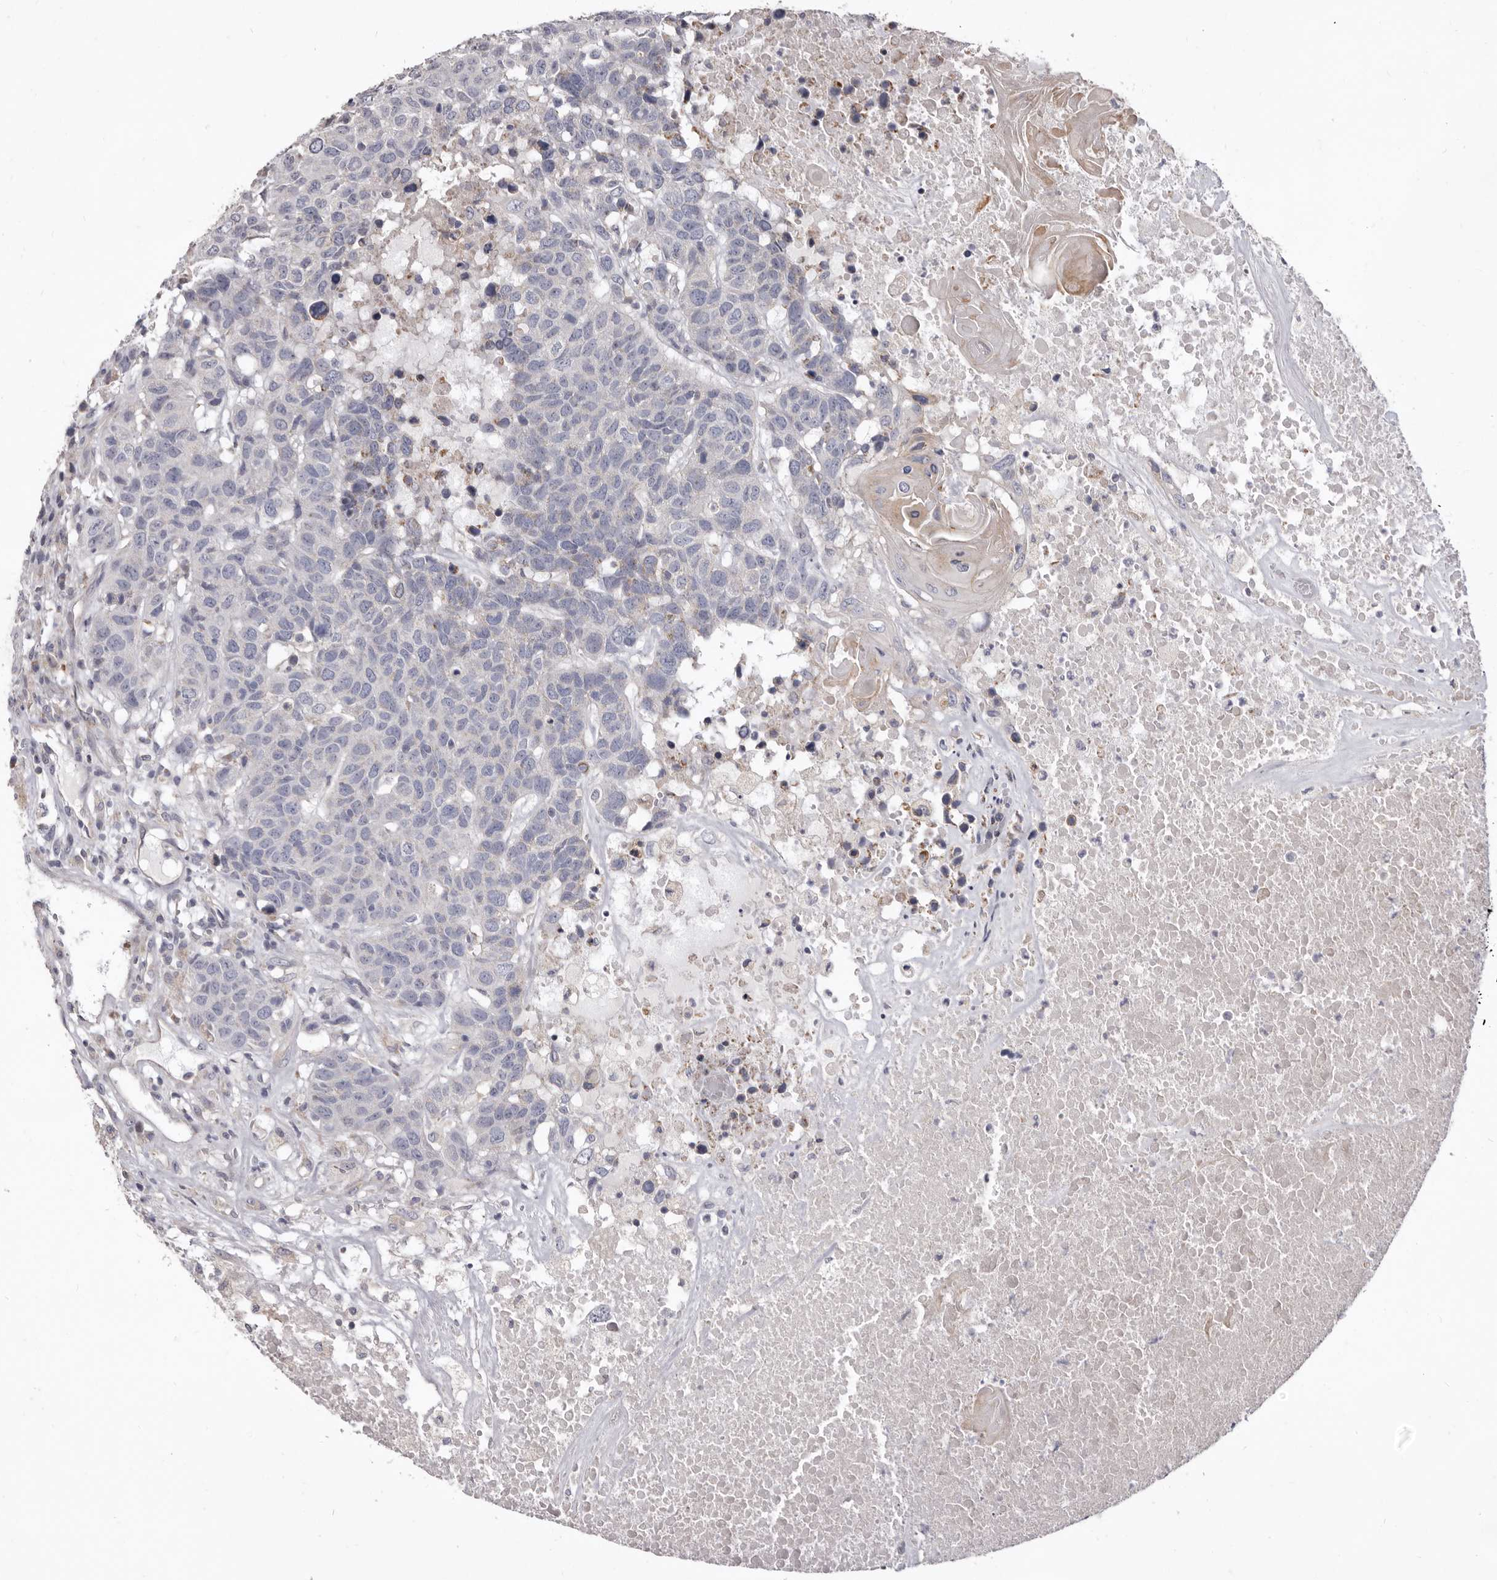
{"staining": {"intensity": "weak", "quantity": "<25%", "location": "cytoplasmic/membranous"}, "tissue": "head and neck cancer", "cell_type": "Tumor cells", "image_type": "cancer", "snomed": [{"axis": "morphology", "description": "Squamous cell carcinoma, NOS"}, {"axis": "topography", "description": "Head-Neck"}], "caption": "Immunohistochemistry photomicrograph of neoplastic tissue: head and neck squamous cell carcinoma stained with DAB reveals no significant protein expression in tumor cells.", "gene": "FMO2", "patient": {"sex": "male", "age": 66}}